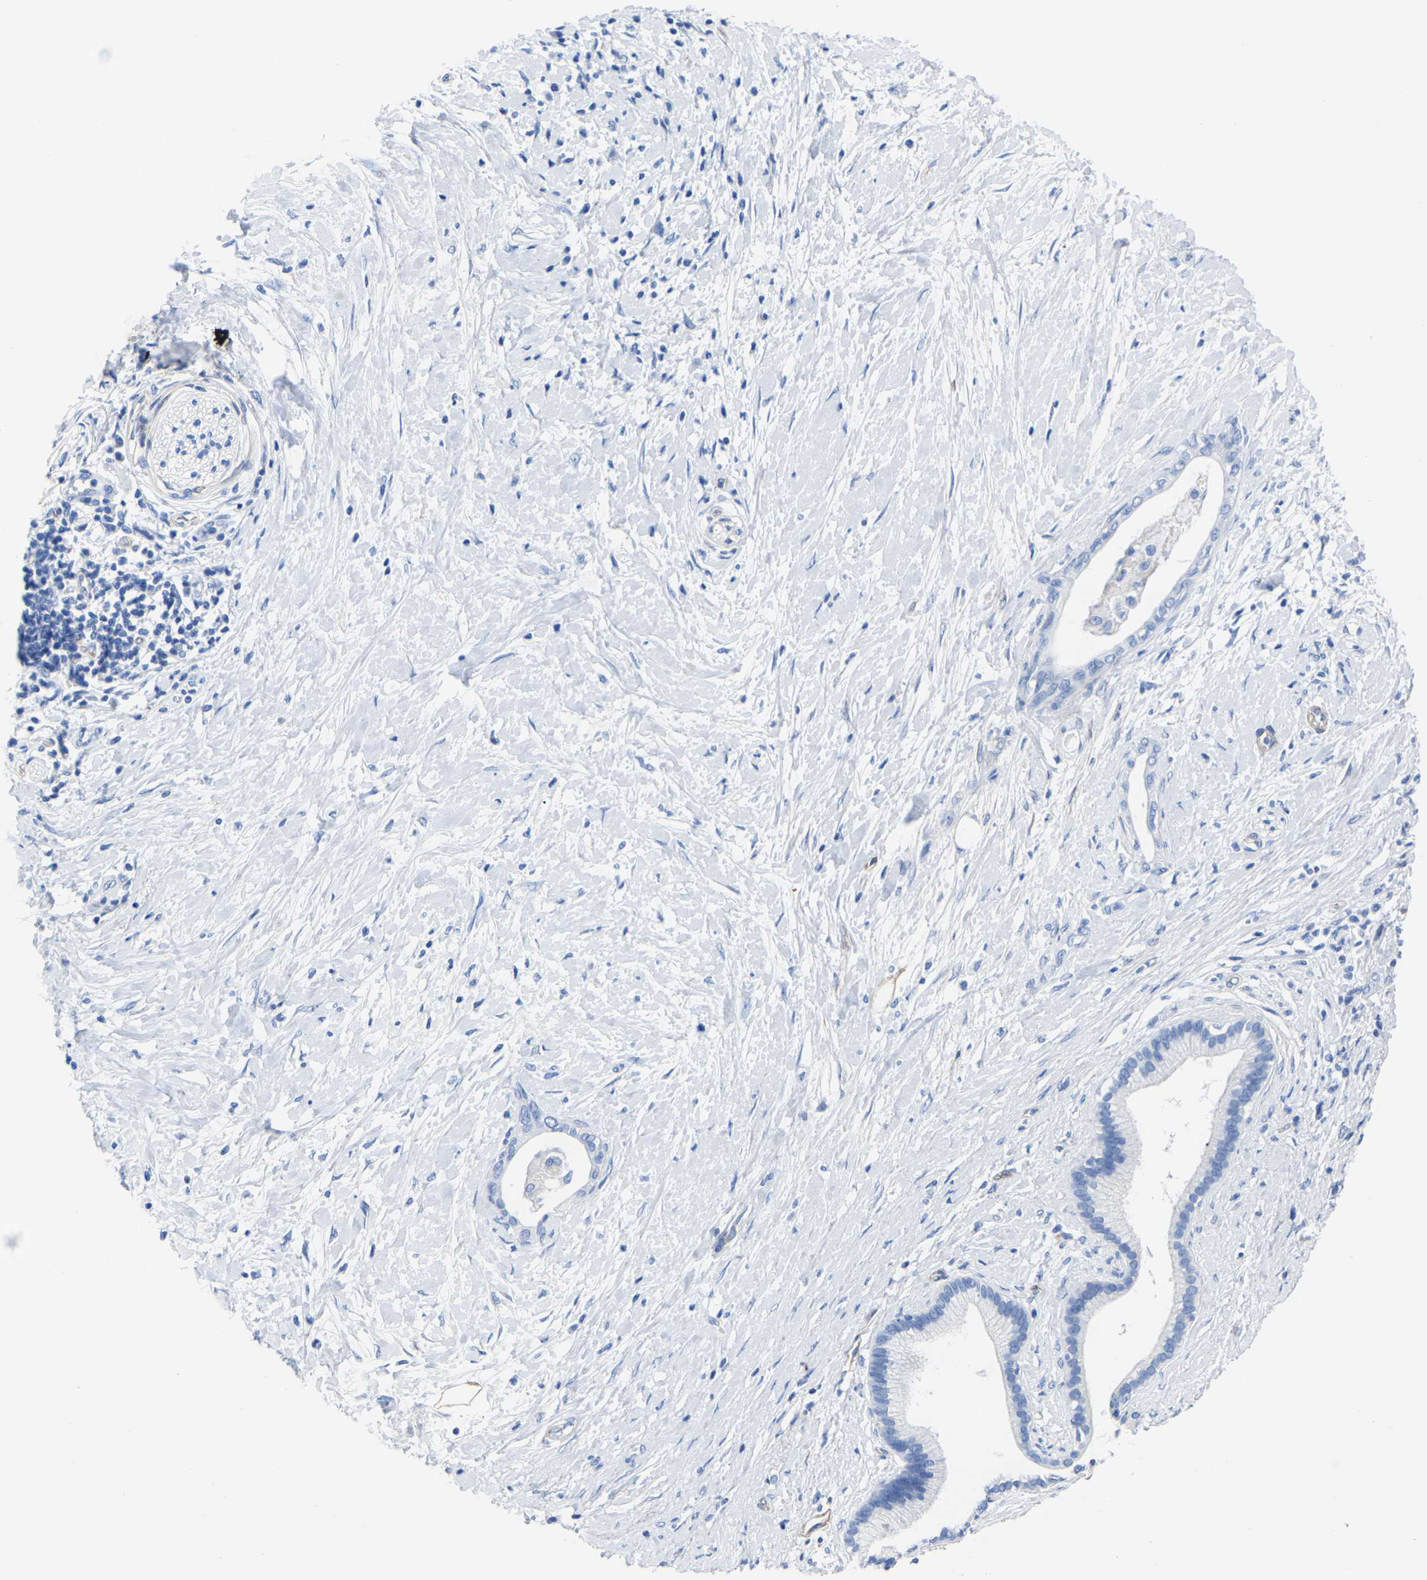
{"staining": {"intensity": "negative", "quantity": "none", "location": "none"}, "tissue": "pancreatic cancer", "cell_type": "Tumor cells", "image_type": "cancer", "snomed": [{"axis": "morphology", "description": "Adenocarcinoma, NOS"}, {"axis": "topography", "description": "Pancreas"}], "caption": "Adenocarcinoma (pancreatic) was stained to show a protein in brown. There is no significant positivity in tumor cells. (Stains: DAB (3,3'-diaminobenzidine) IHC with hematoxylin counter stain, Microscopy: brightfield microscopy at high magnification).", "gene": "SLC45A3", "patient": {"sex": "female", "age": 60}}